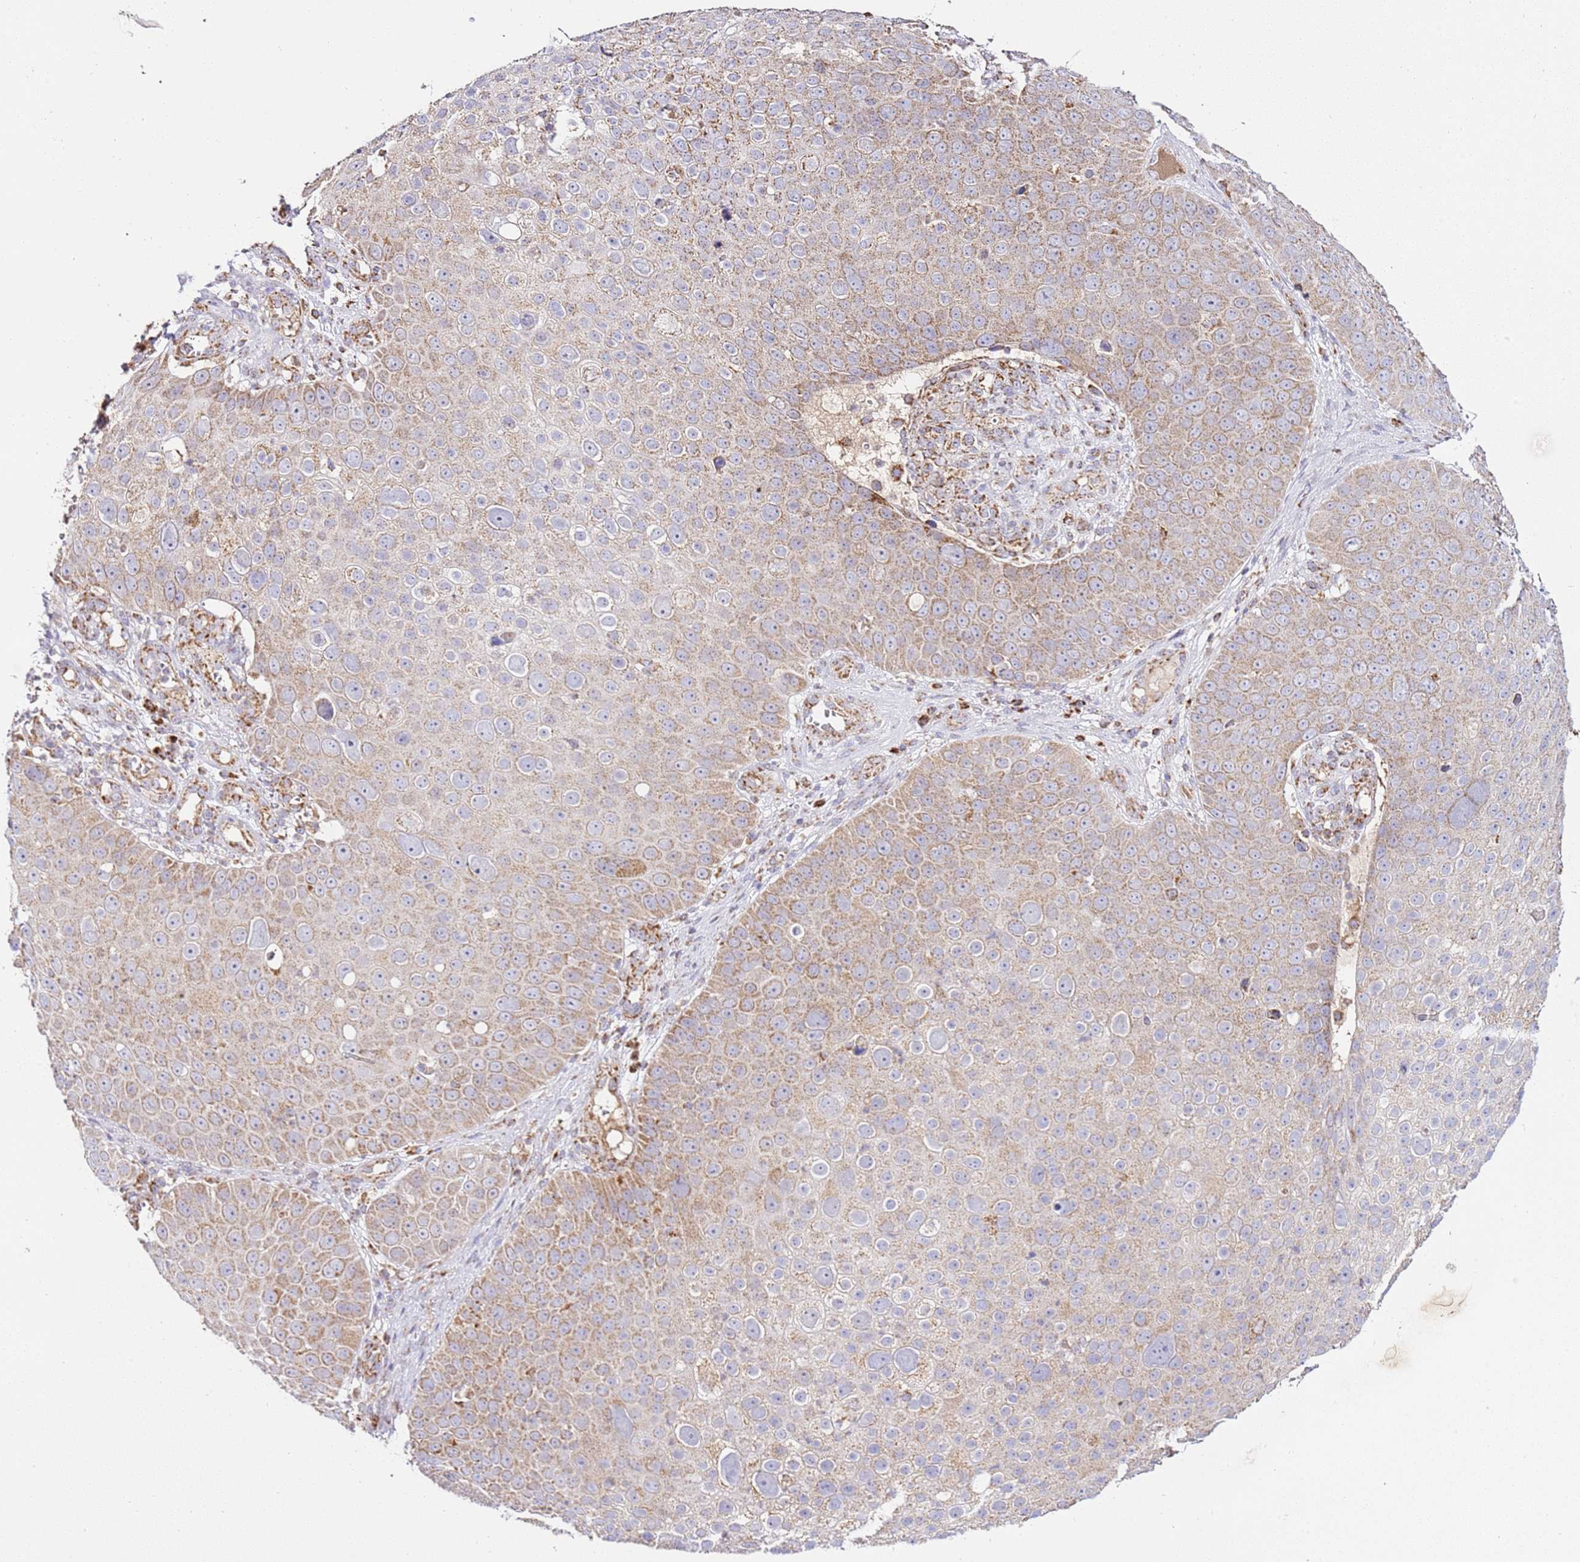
{"staining": {"intensity": "moderate", "quantity": ">75%", "location": "cytoplasmic/membranous"}, "tissue": "skin cancer", "cell_type": "Tumor cells", "image_type": "cancer", "snomed": [{"axis": "morphology", "description": "Squamous cell carcinoma, NOS"}, {"axis": "topography", "description": "Skin"}], "caption": "The histopathology image shows a brown stain indicating the presence of a protein in the cytoplasmic/membranous of tumor cells in skin cancer.", "gene": "ZBTB39", "patient": {"sex": "male", "age": 71}}